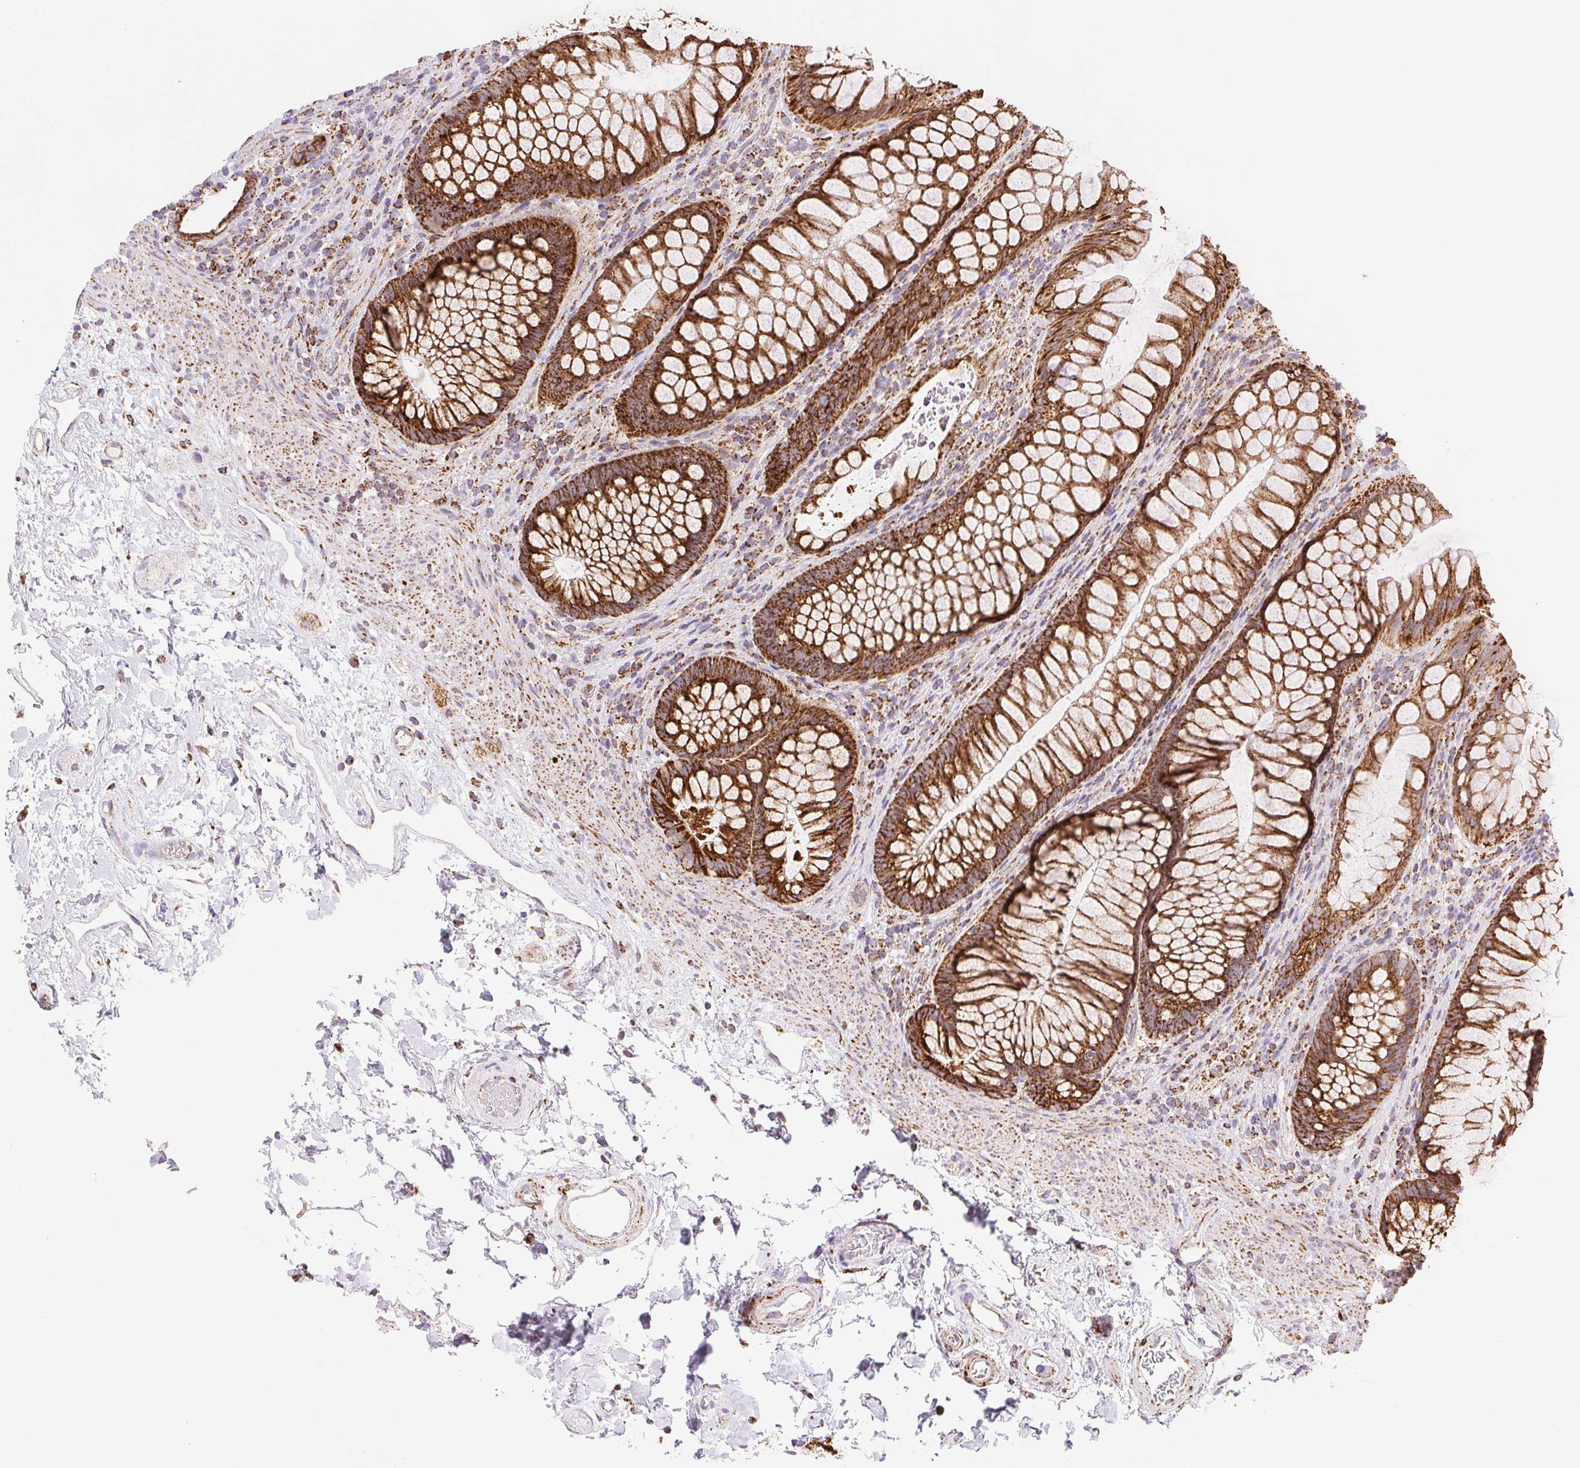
{"staining": {"intensity": "strong", "quantity": ">75%", "location": "cytoplasmic/membranous"}, "tissue": "rectum", "cell_type": "Glandular cells", "image_type": "normal", "snomed": [{"axis": "morphology", "description": "Normal tissue, NOS"}, {"axis": "topography", "description": "Smooth muscle"}, {"axis": "topography", "description": "Rectum"}], "caption": "Benign rectum reveals strong cytoplasmic/membranous positivity in about >75% of glandular cells, visualized by immunohistochemistry.", "gene": "NIPSNAP2", "patient": {"sex": "male", "age": 53}}